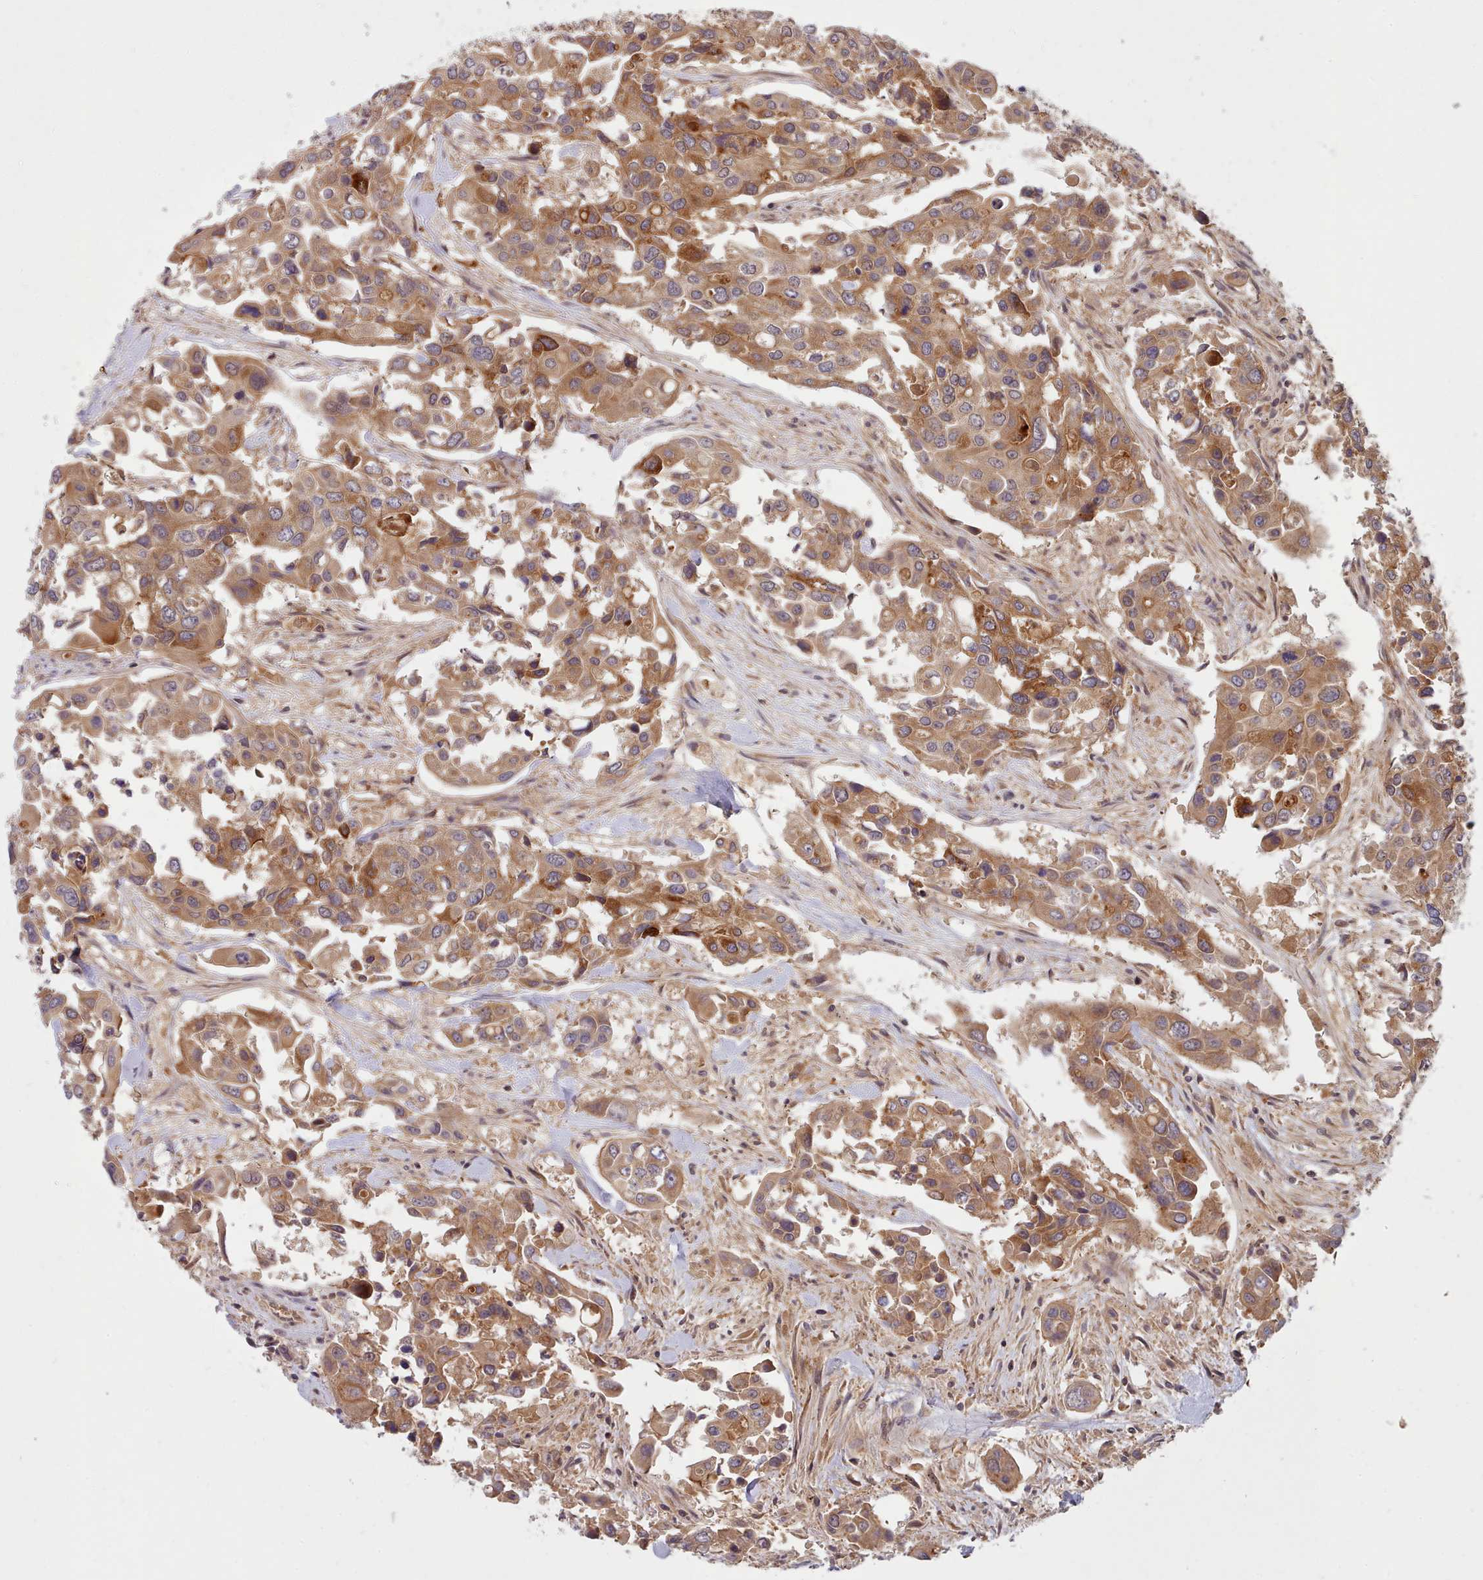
{"staining": {"intensity": "moderate", "quantity": ">75%", "location": "cytoplasmic/membranous"}, "tissue": "colorectal cancer", "cell_type": "Tumor cells", "image_type": "cancer", "snomed": [{"axis": "morphology", "description": "Adenocarcinoma, NOS"}, {"axis": "topography", "description": "Colon"}], "caption": "Human adenocarcinoma (colorectal) stained for a protein (brown) demonstrates moderate cytoplasmic/membranous positive positivity in approximately >75% of tumor cells.", "gene": "UBE2G1", "patient": {"sex": "male", "age": 77}}